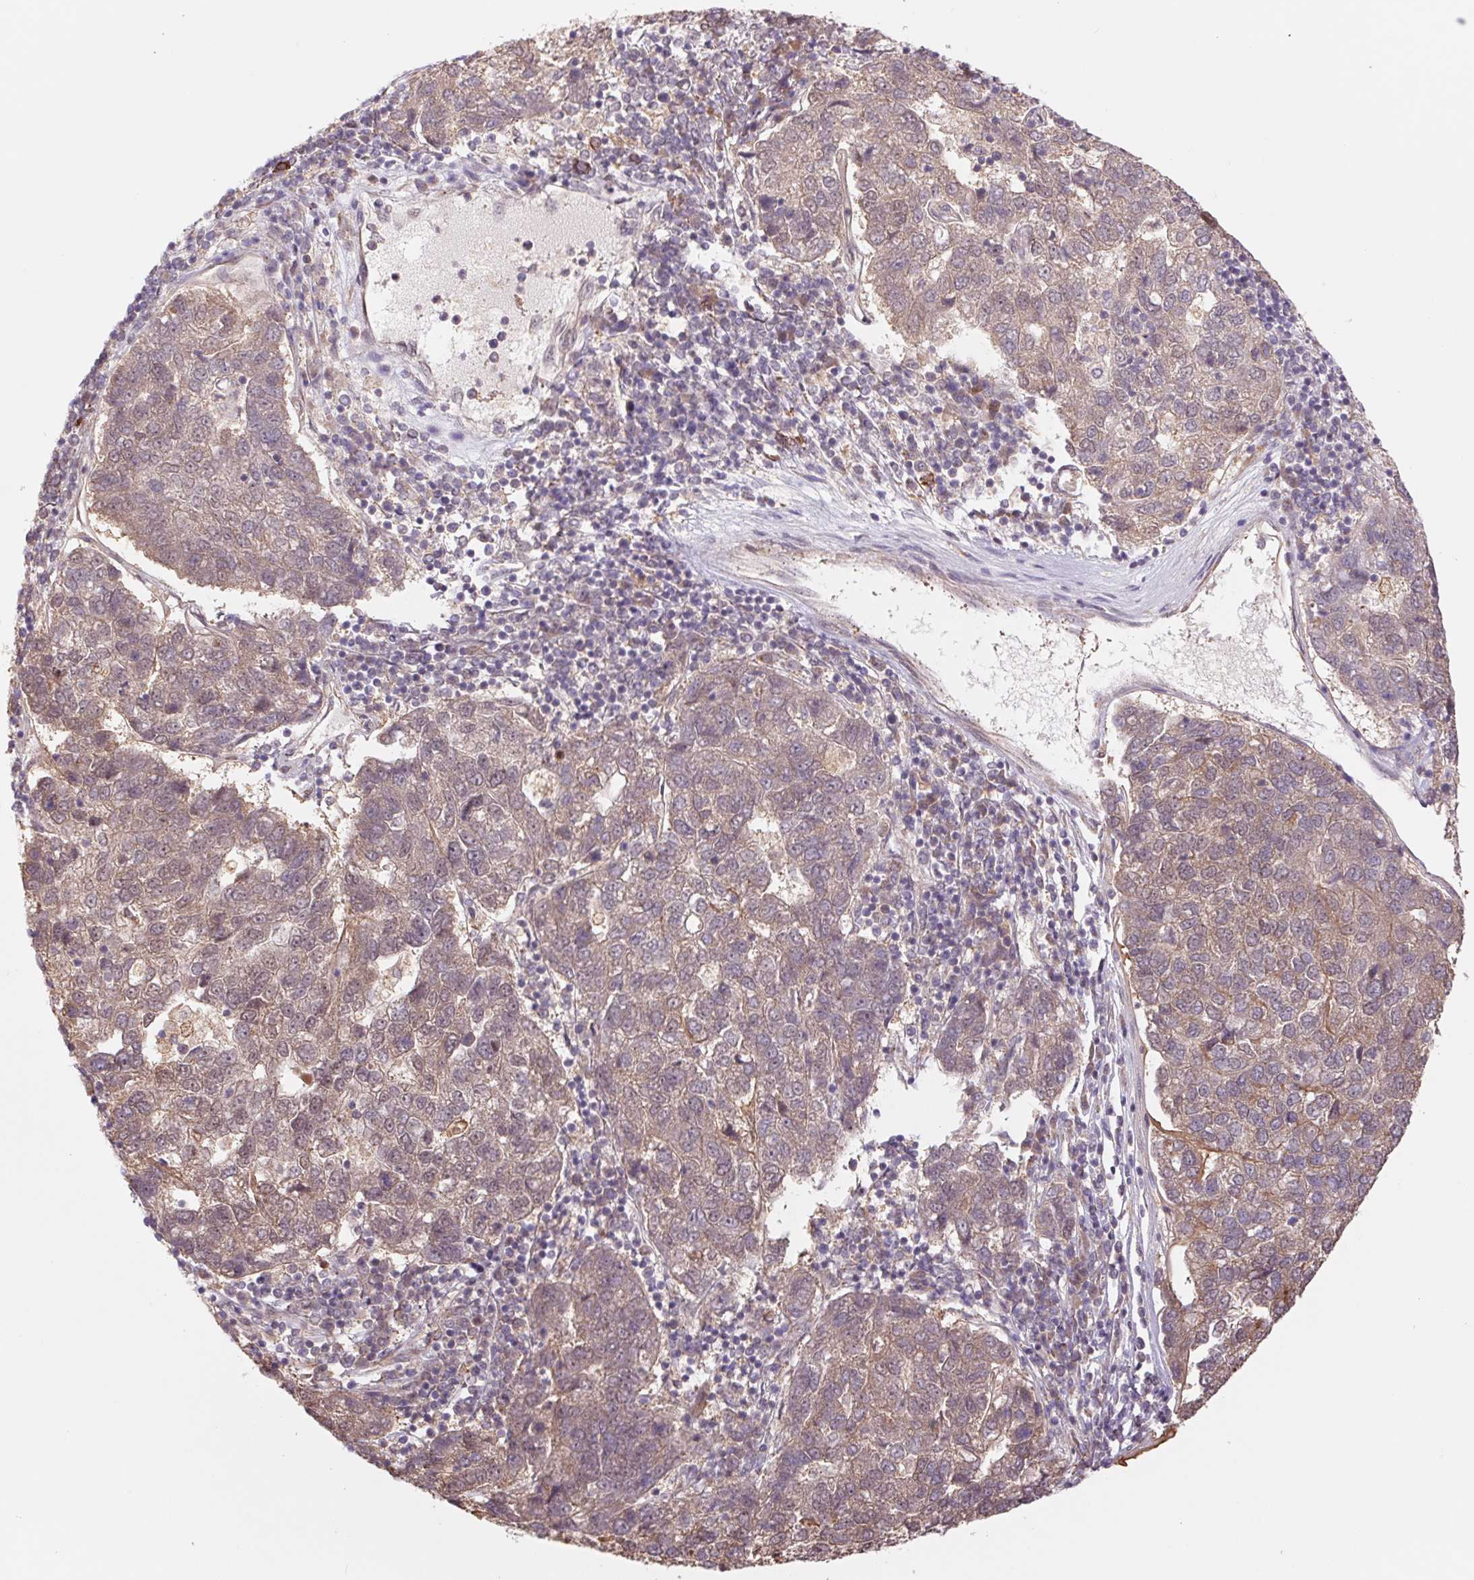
{"staining": {"intensity": "weak", "quantity": "25%-75%", "location": "cytoplasmic/membranous"}, "tissue": "pancreatic cancer", "cell_type": "Tumor cells", "image_type": "cancer", "snomed": [{"axis": "morphology", "description": "Adenocarcinoma, NOS"}, {"axis": "topography", "description": "Pancreas"}], "caption": "Approximately 25%-75% of tumor cells in pancreatic adenocarcinoma show weak cytoplasmic/membranous protein staining as visualized by brown immunohistochemical staining.", "gene": "RRM1", "patient": {"sex": "female", "age": 61}}